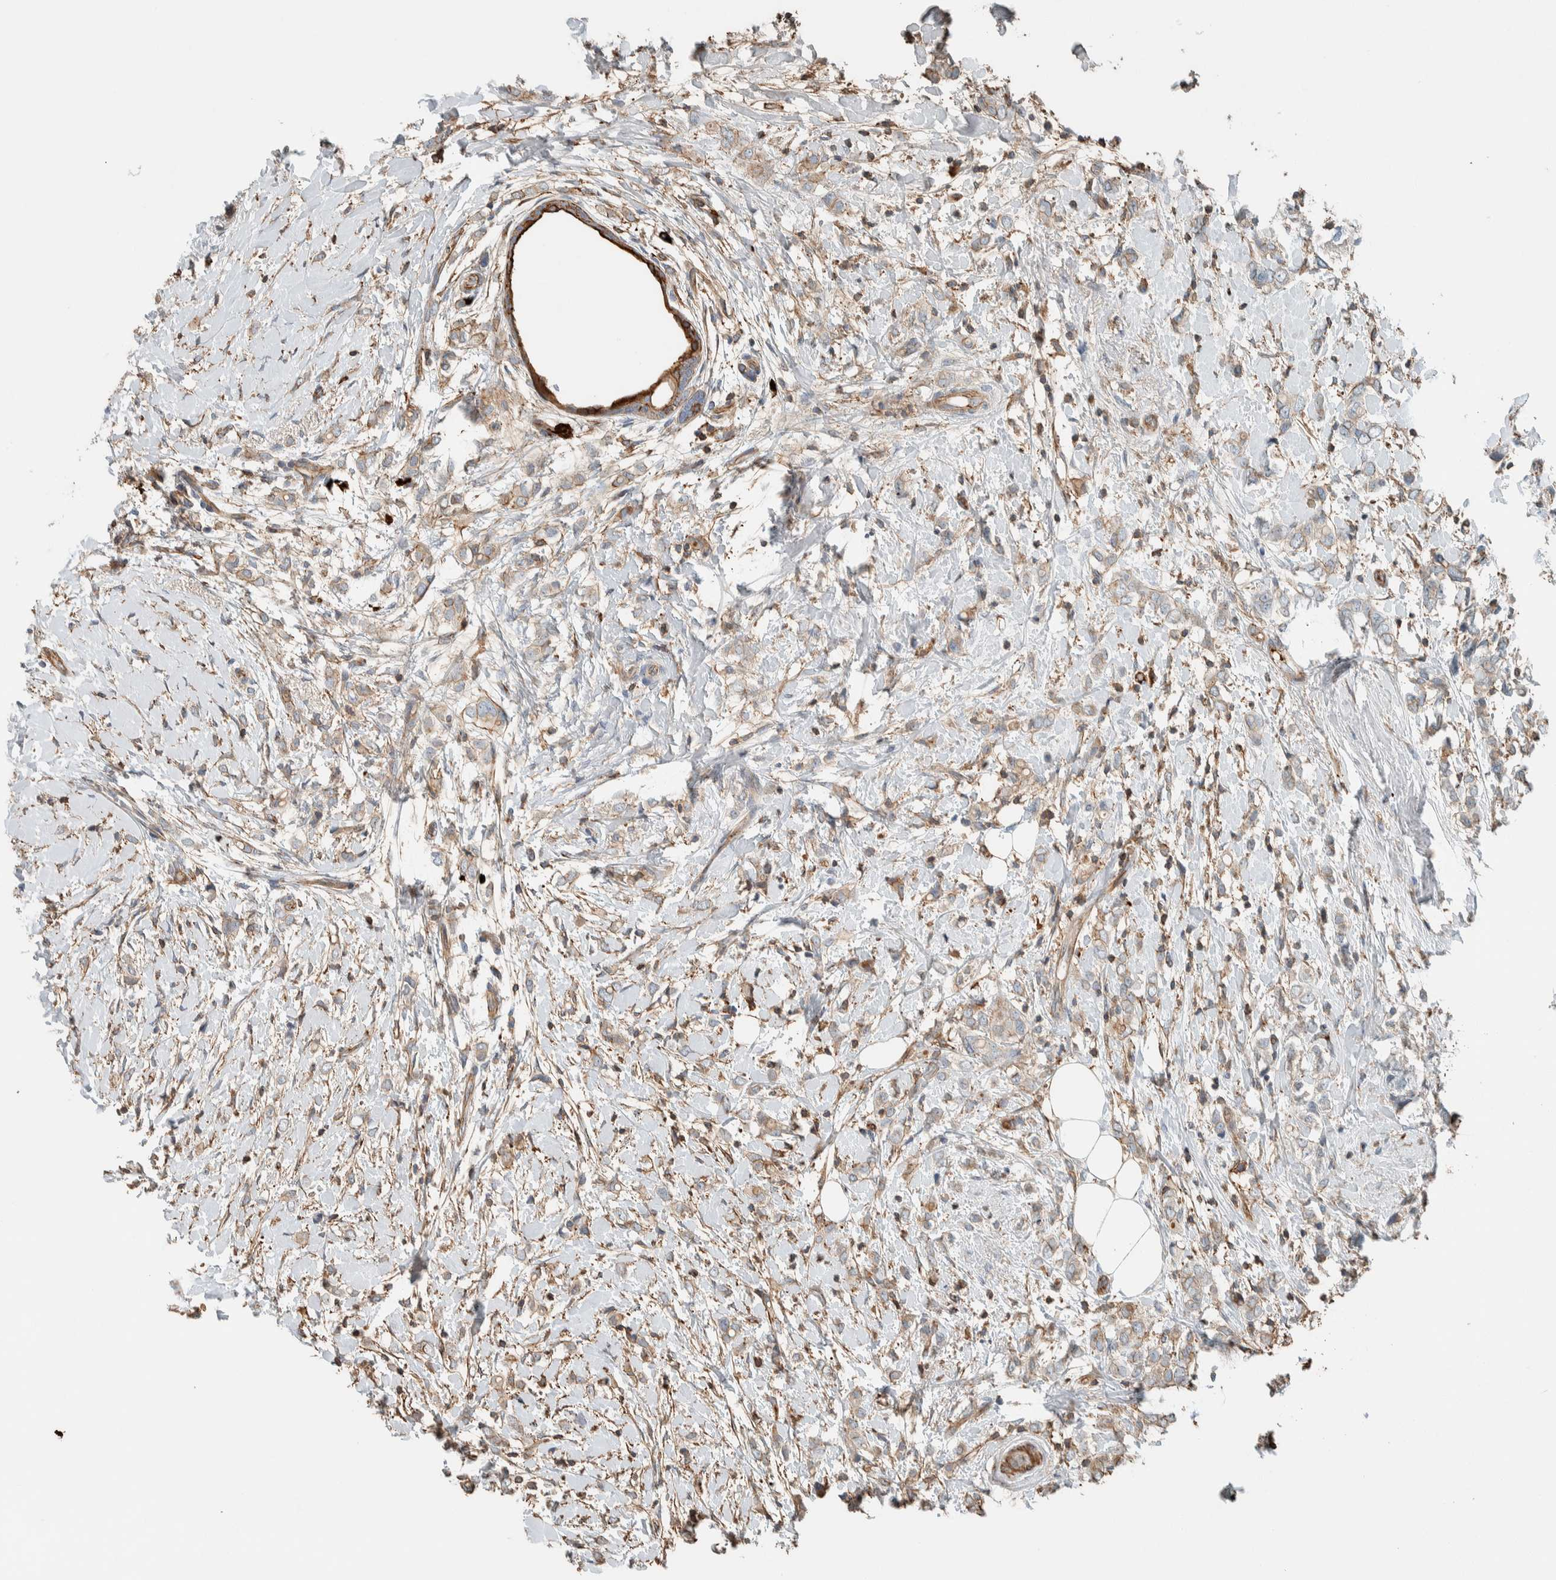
{"staining": {"intensity": "weak", "quantity": "<25%", "location": "cytoplasmic/membranous"}, "tissue": "breast cancer", "cell_type": "Tumor cells", "image_type": "cancer", "snomed": [{"axis": "morphology", "description": "Normal tissue, NOS"}, {"axis": "morphology", "description": "Lobular carcinoma"}, {"axis": "topography", "description": "Breast"}], "caption": "Immunohistochemistry (IHC) of human lobular carcinoma (breast) shows no expression in tumor cells. (Immunohistochemistry (IHC), brightfield microscopy, high magnification).", "gene": "CTBP2", "patient": {"sex": "female", "age": 47}}